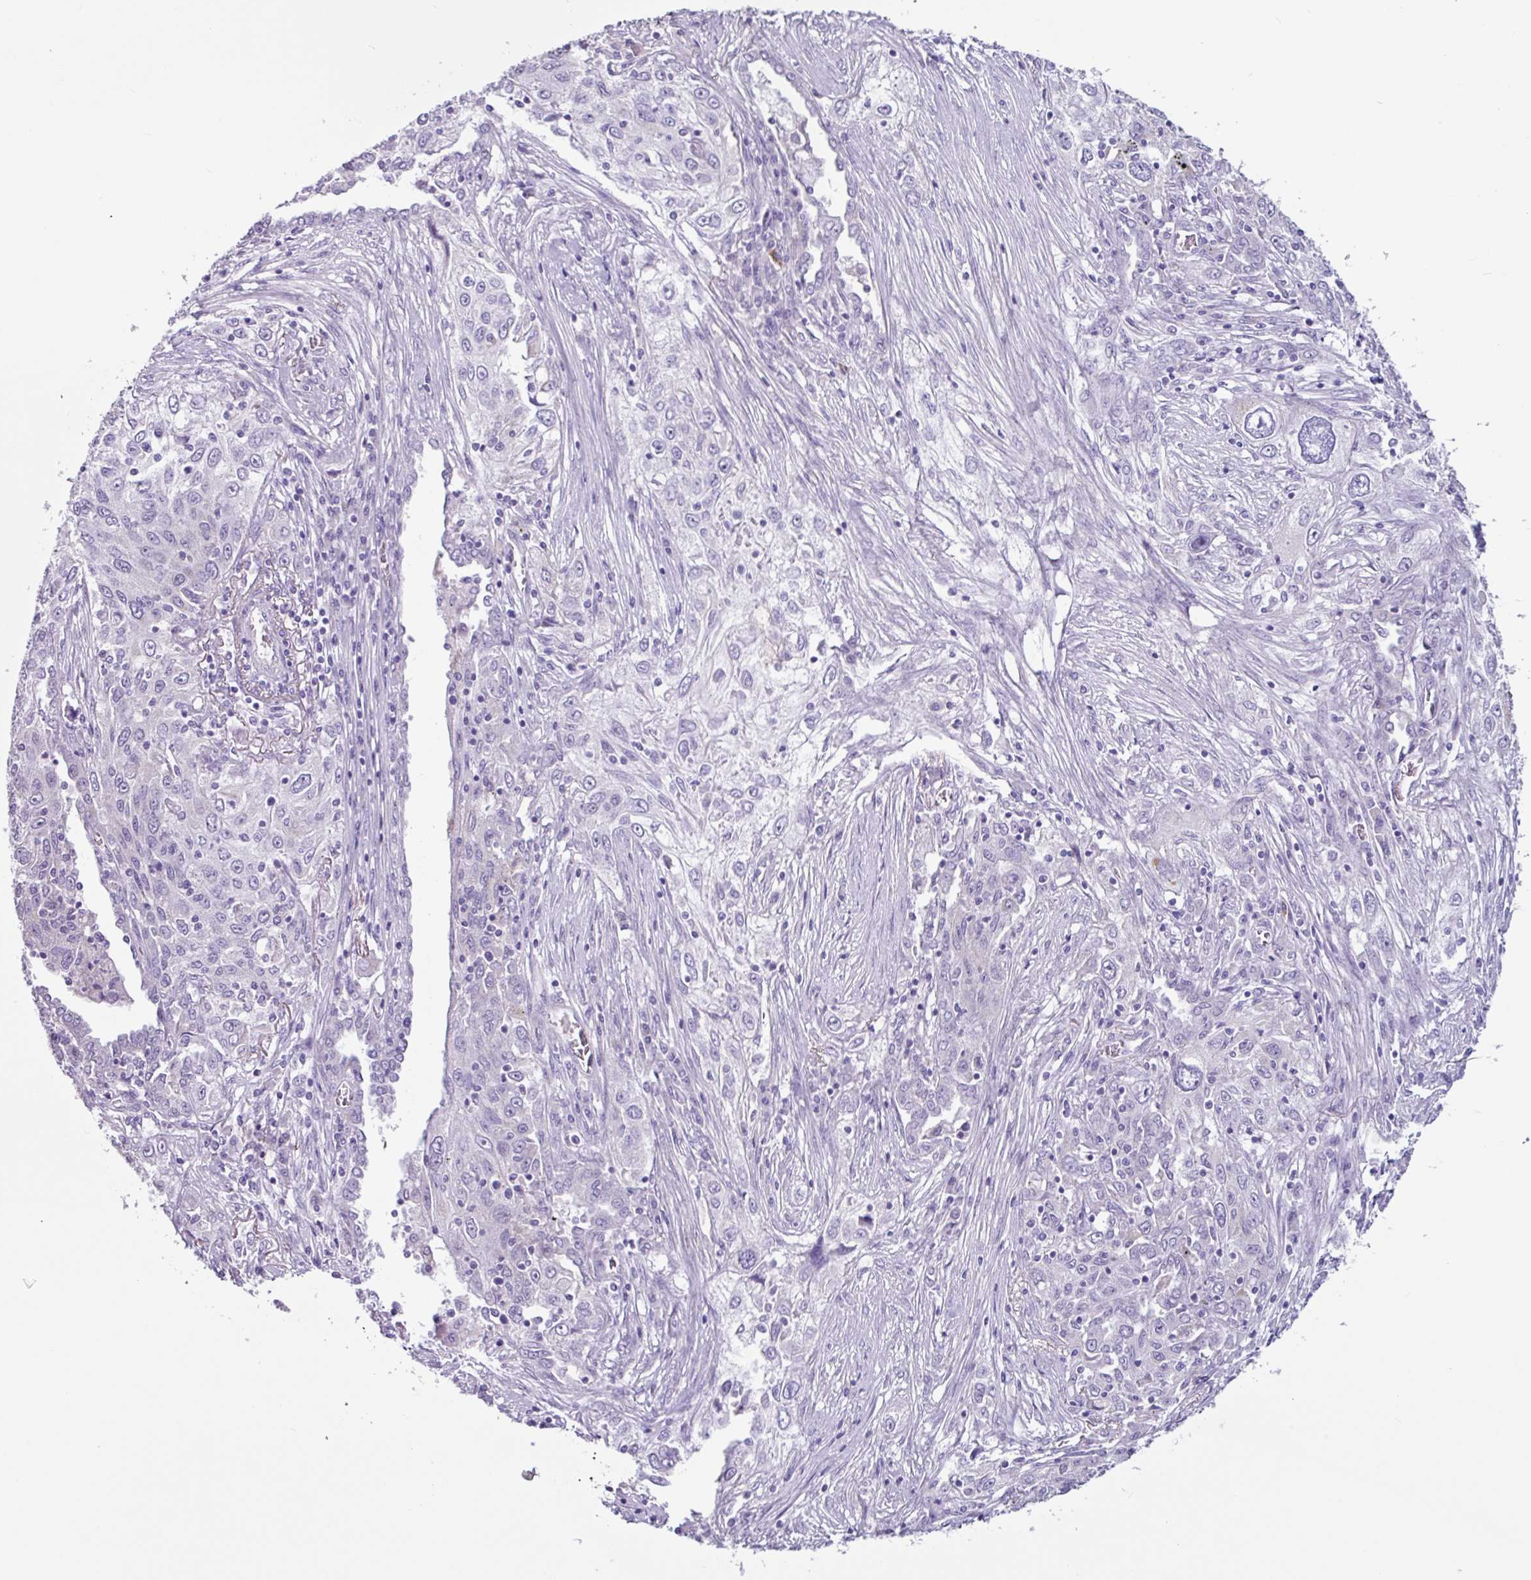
{"staining": {"intensity": "negative", "quantity": "none", "location": "none"}, "tissue": "lung cancer", "cell_type": "Tumor cells", "image_type": "cancer", "snomed": [{"axis": "morphology", "description": "Squamous cell carcinoma, NOS"}, {"axis": "topography", "description": "Lung"}], "caption": "Tumor cells are negative for protein expression in human lung cancer. (DAB (3,3'-diaminobenzidine) immunohistochemistry visualized using brightfield microscopy, high magnification).", "gene": "OTX1", "patient": {"sex": "female", "age": 69}}